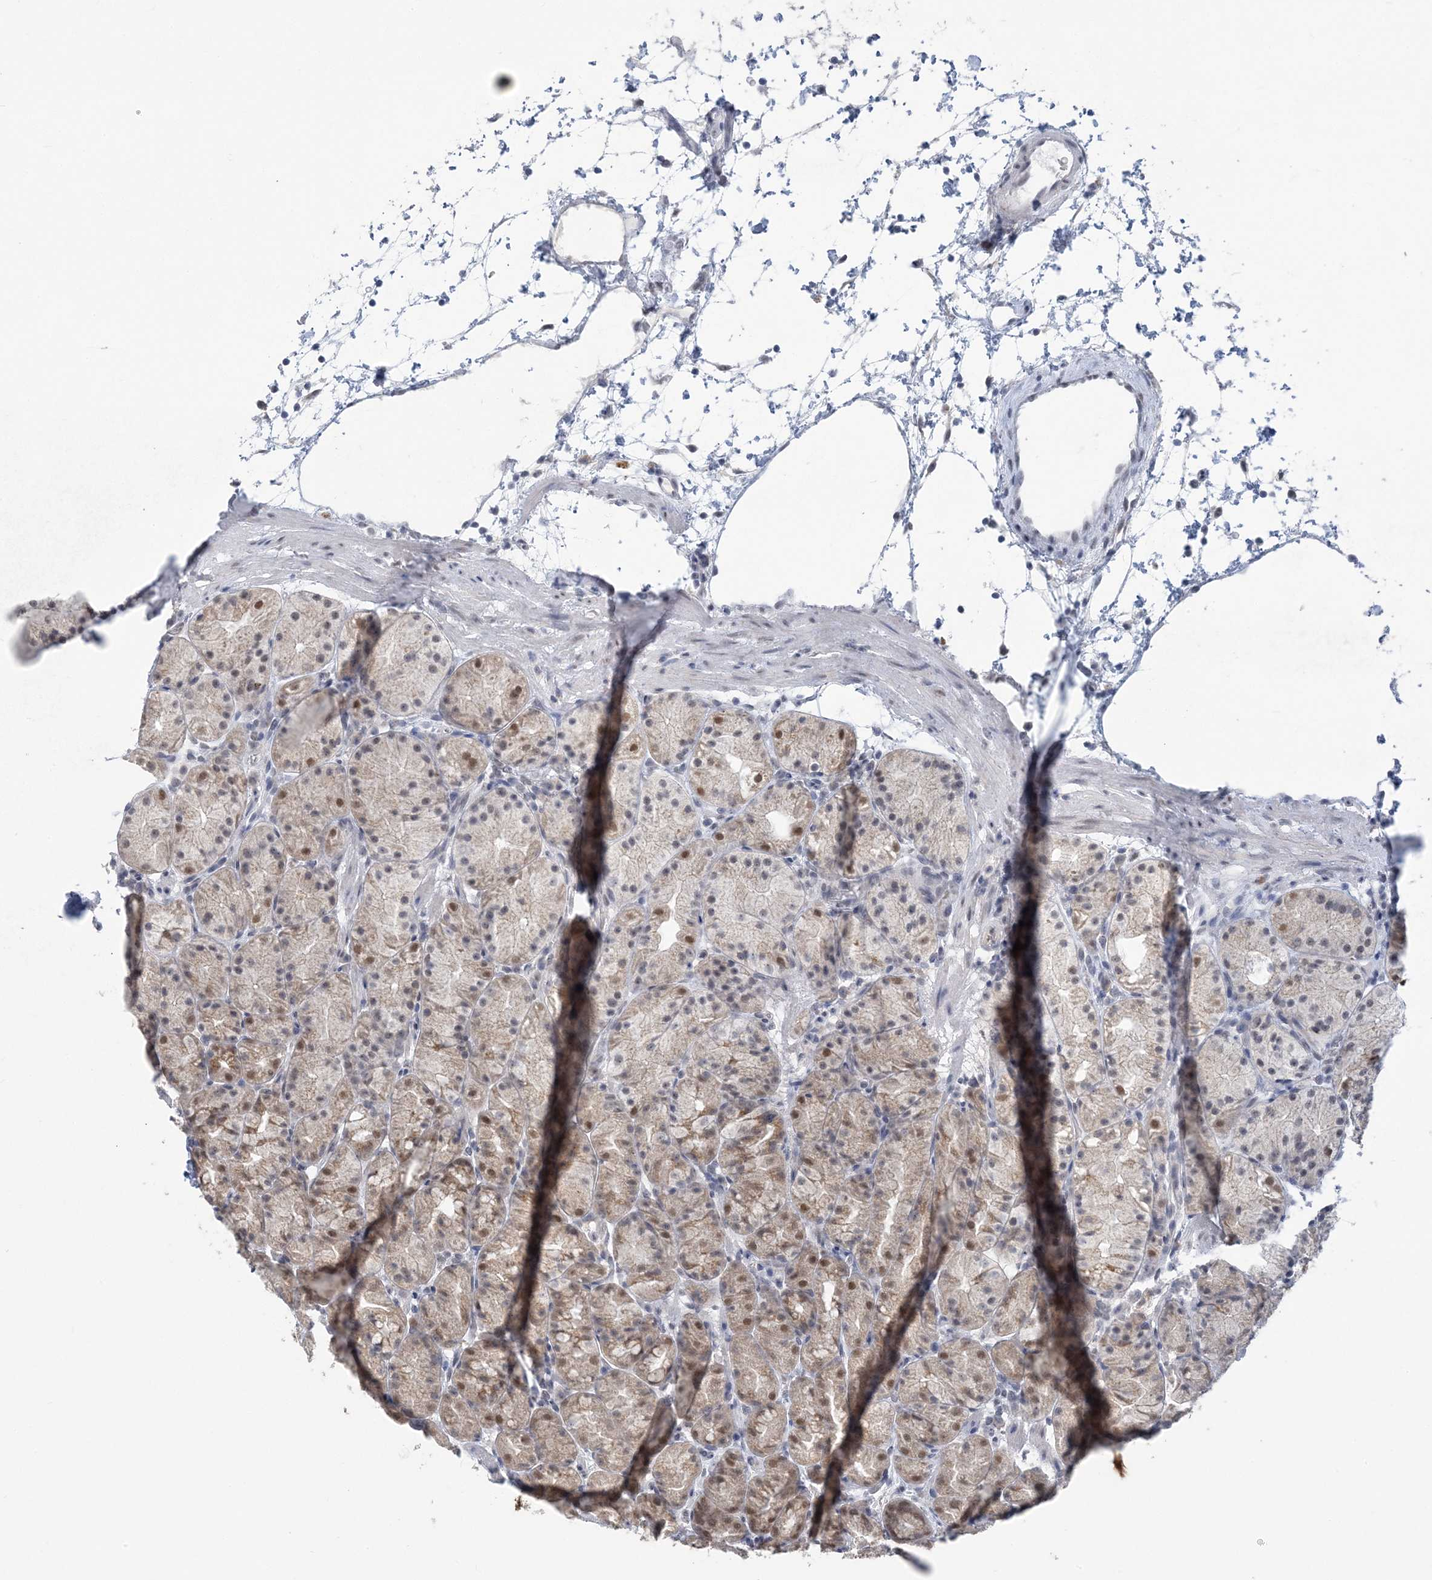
{"staining": {"intensity": "strong", "quantity": "<25%", "location": "cytoplasmic/membranous,nuclear"}, "tissue": "stomach", "cell_type": "Glandular cells", "image_type": "normal", "snomed": [{"axis": "morphology", "description": "Normal tissue, NOS"}, {"axis": "topography", "description": "Stomach, upper"}], "caption": "Unremarkable stomach displays strong cytoplasmic/membranous,nuclear positivity in about <25% of glandular cells (DAB (3,3'-diaminobenzidine) IHC, brown staining for protein, blue staining for nuclei)..", "gene": "ZBTB7A", "patient": {"sex": "male", "age": 48}}